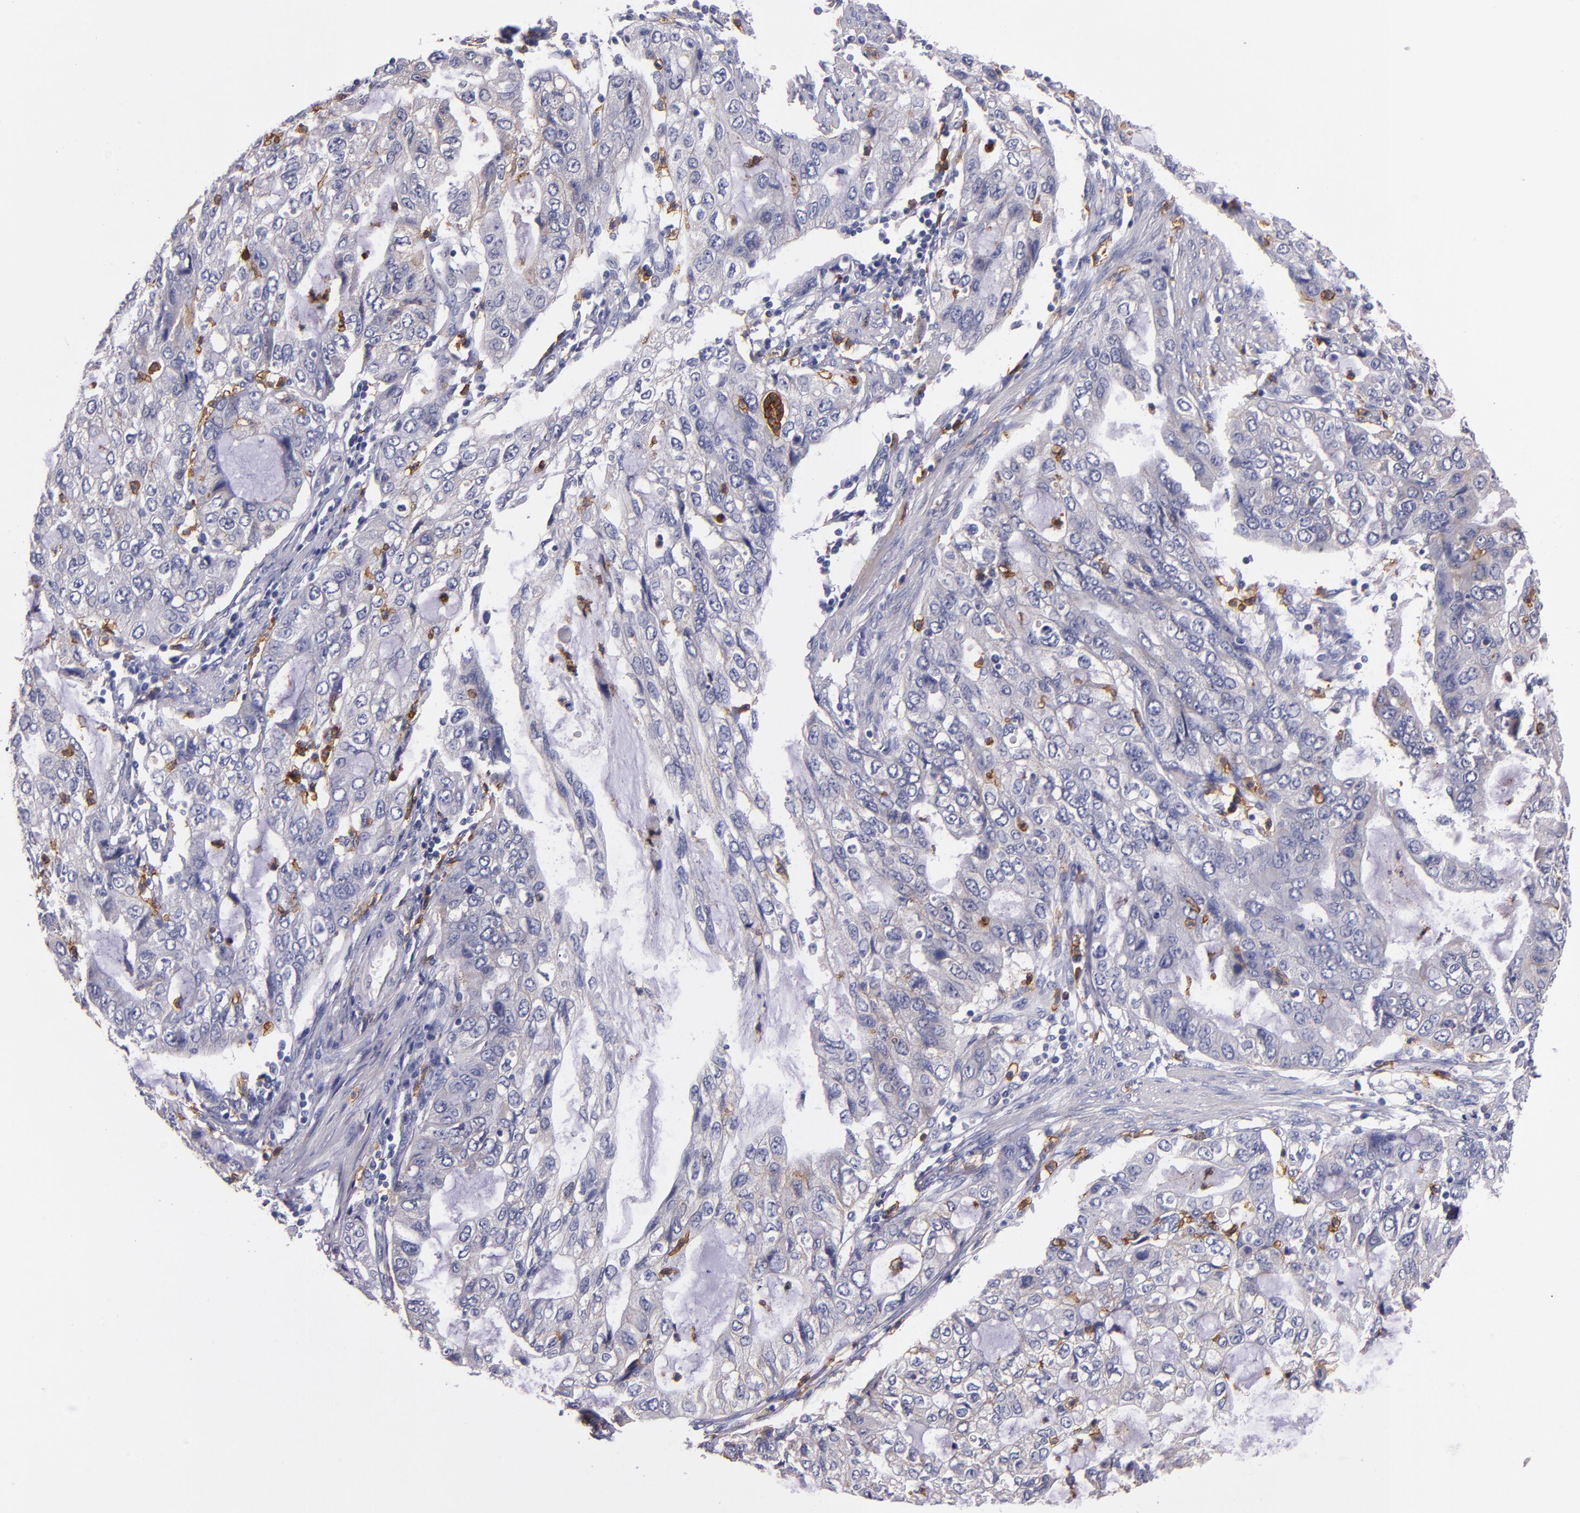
{"staining": {"intensity": "negative", "quantity": "none", "location": "none"}, "tissue": "stomach cancer", "cell_type": "Tumor cells", "image_type": "cancer", "snomed": [{"axis": "morphology", "description": "Adenocarcinoma, NOS"}, {"axis": "topography", "description": "Stomach, upper"}], "caption": "This histopathology image is of stomach cancer (adenocarcinoma) stained with IHC to label a protein in brown with the nuclei are counter-stained blue. There is no expression in tumor cells.", "gene": "C5AR1", "patient": {"sex": "female", "age": 52}}